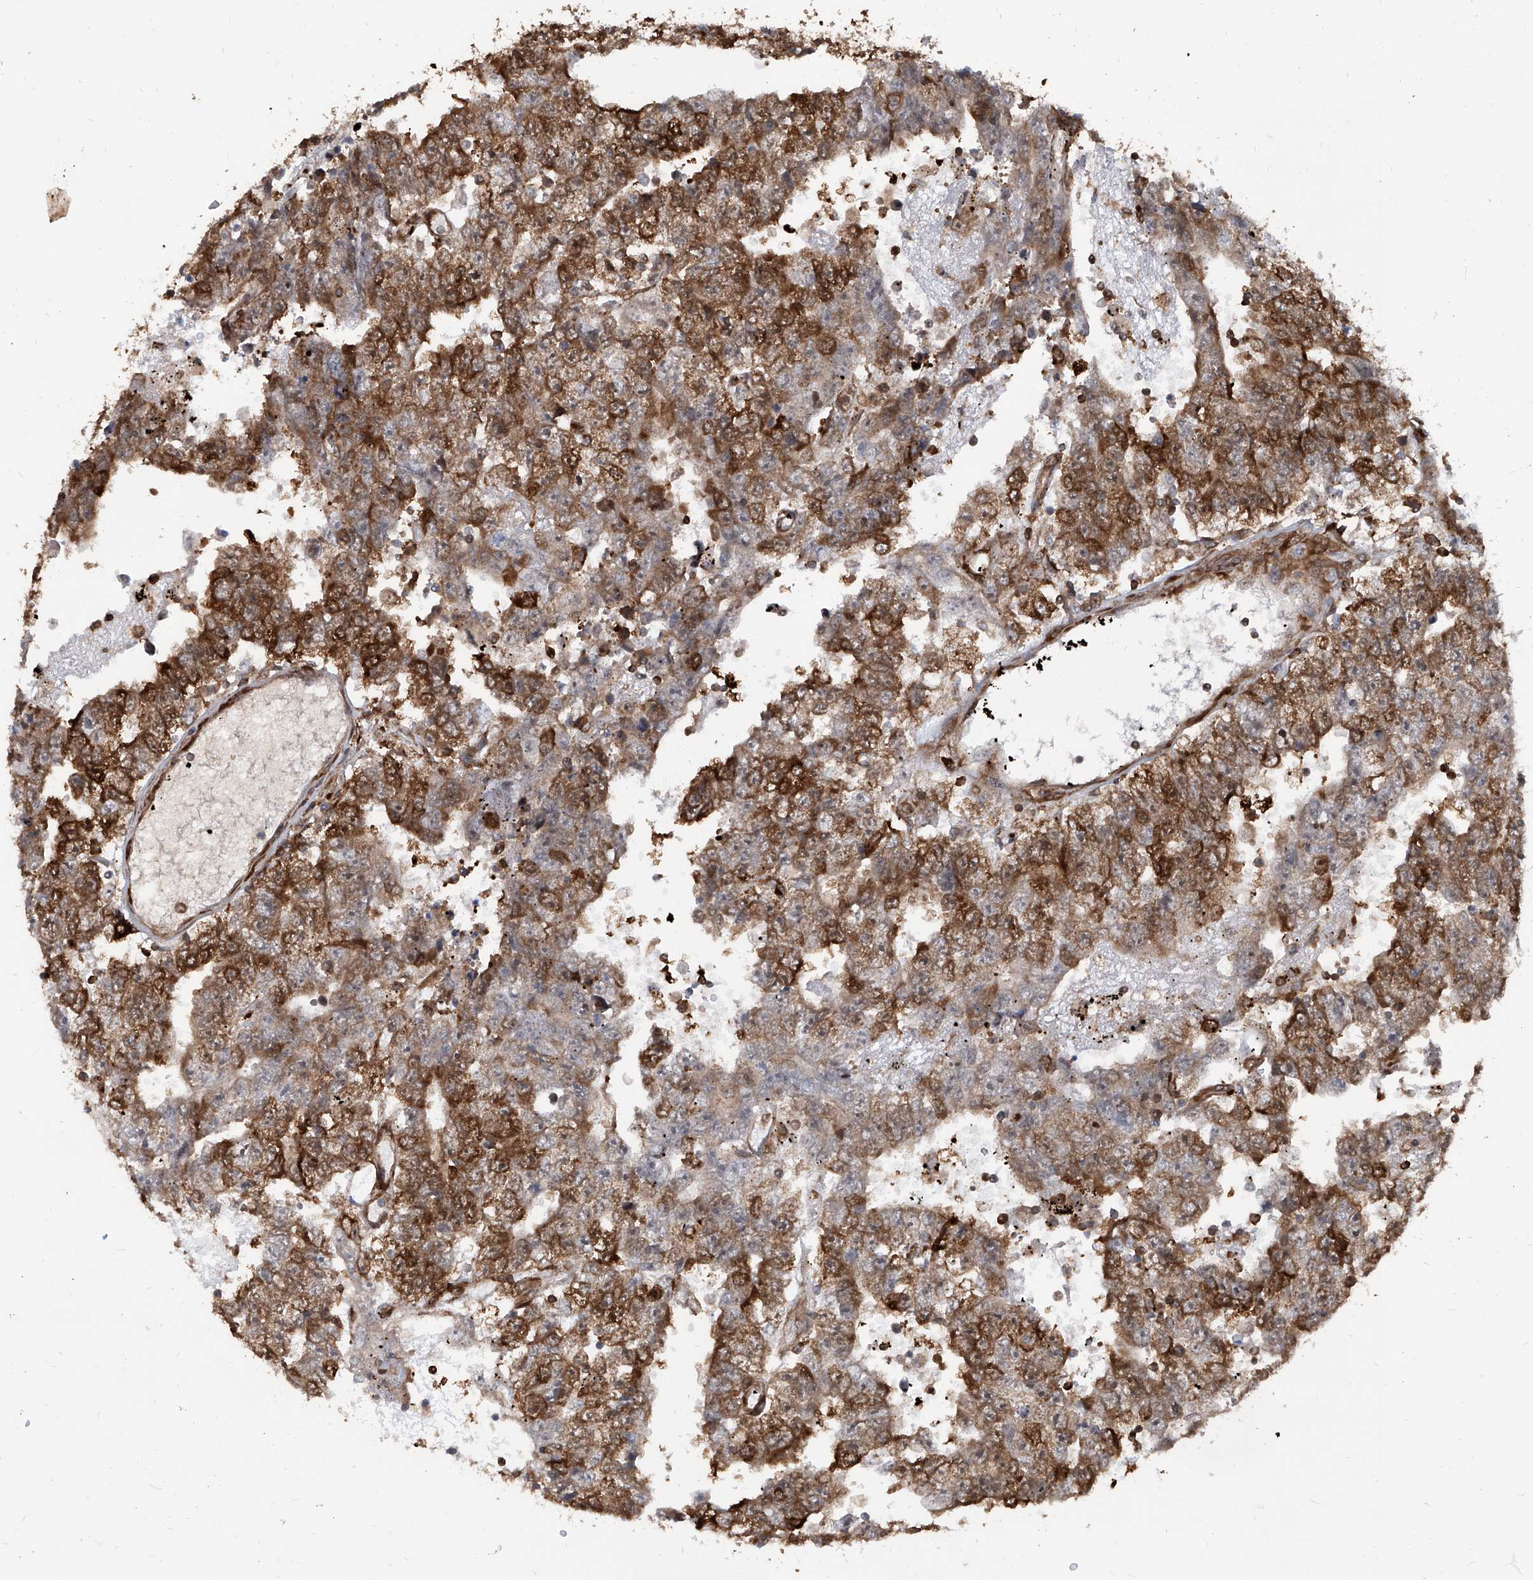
{"staining": {"intensity": "strong", "quantity": ">75%", "location": "cytoplasmic/membranous"}, "tissue": "testis cancer", "cell_type": "Tumor cells", "image_type": "cancer", "snomed": [{"axis": "morphology", "description": "Carcinoma, Embryonal, NOS"}, {"axis": "topography", "description": "Testis"}], "caption": "This photomicrograph displays immunohistochemistry (IHC) staining of embryonal carcinoma (testis), with high strong cytoplasmic/membranous staining in approximately >75% of tumor cells.", "gene": "MAGED2", "patient": {"sex": "male", "age": 25}}